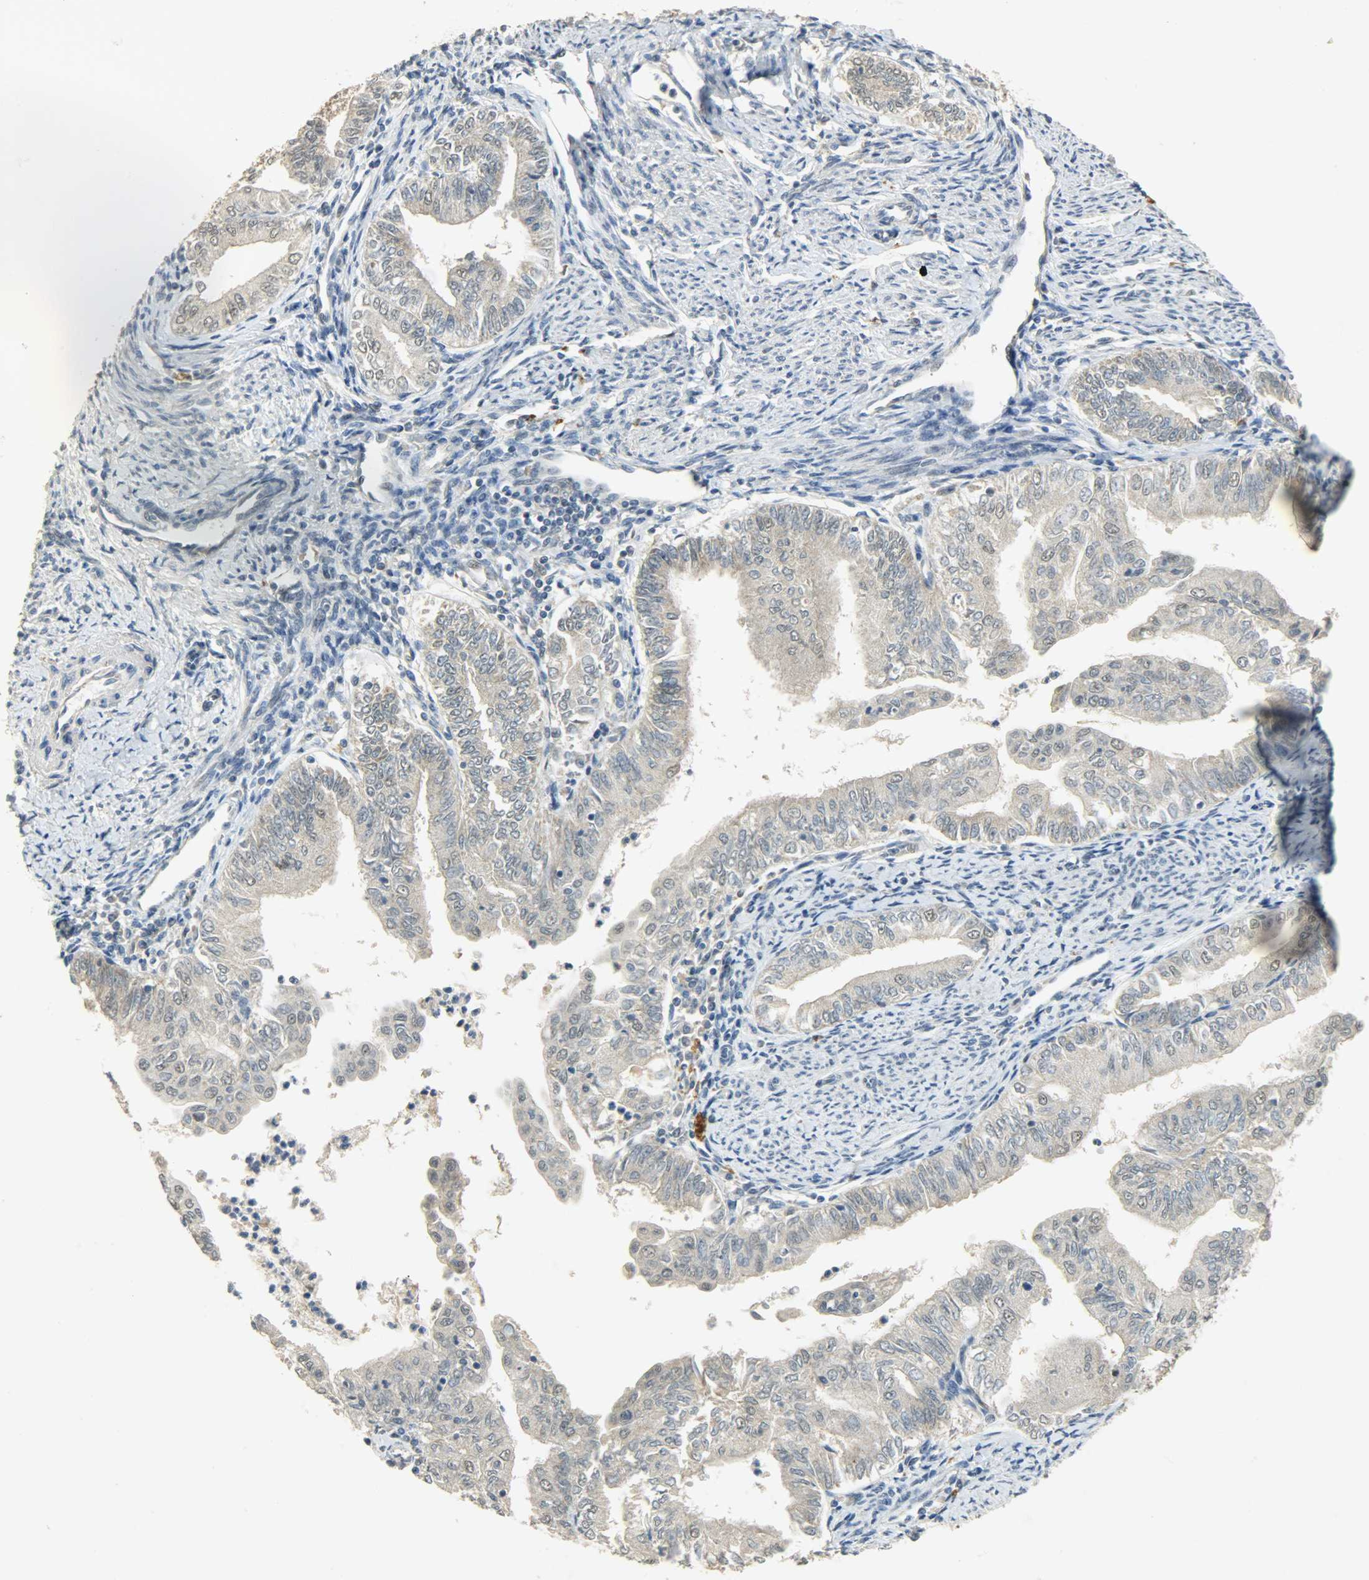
{"staining": {"intensity": "weak", "quantity": ">75%", "location": "cytoplasmic/membranous"}, "tissue": "endometrial cancer", "cell_type": "Tumor cells", "image_type": "cancer", "snomed": [{"axis": "morphology", "description": "Adenocarcinoma, NOS"}, {"axis": "topography", "description": "Endometrium"}], "caption": "Weak cytoplasmic/membranous expression is appreciated in about >75% of tumor cells in adenocarcinoma (endometrial).", "gene": "HDHD5", "patient": {"sex": "female", "age": 66}}